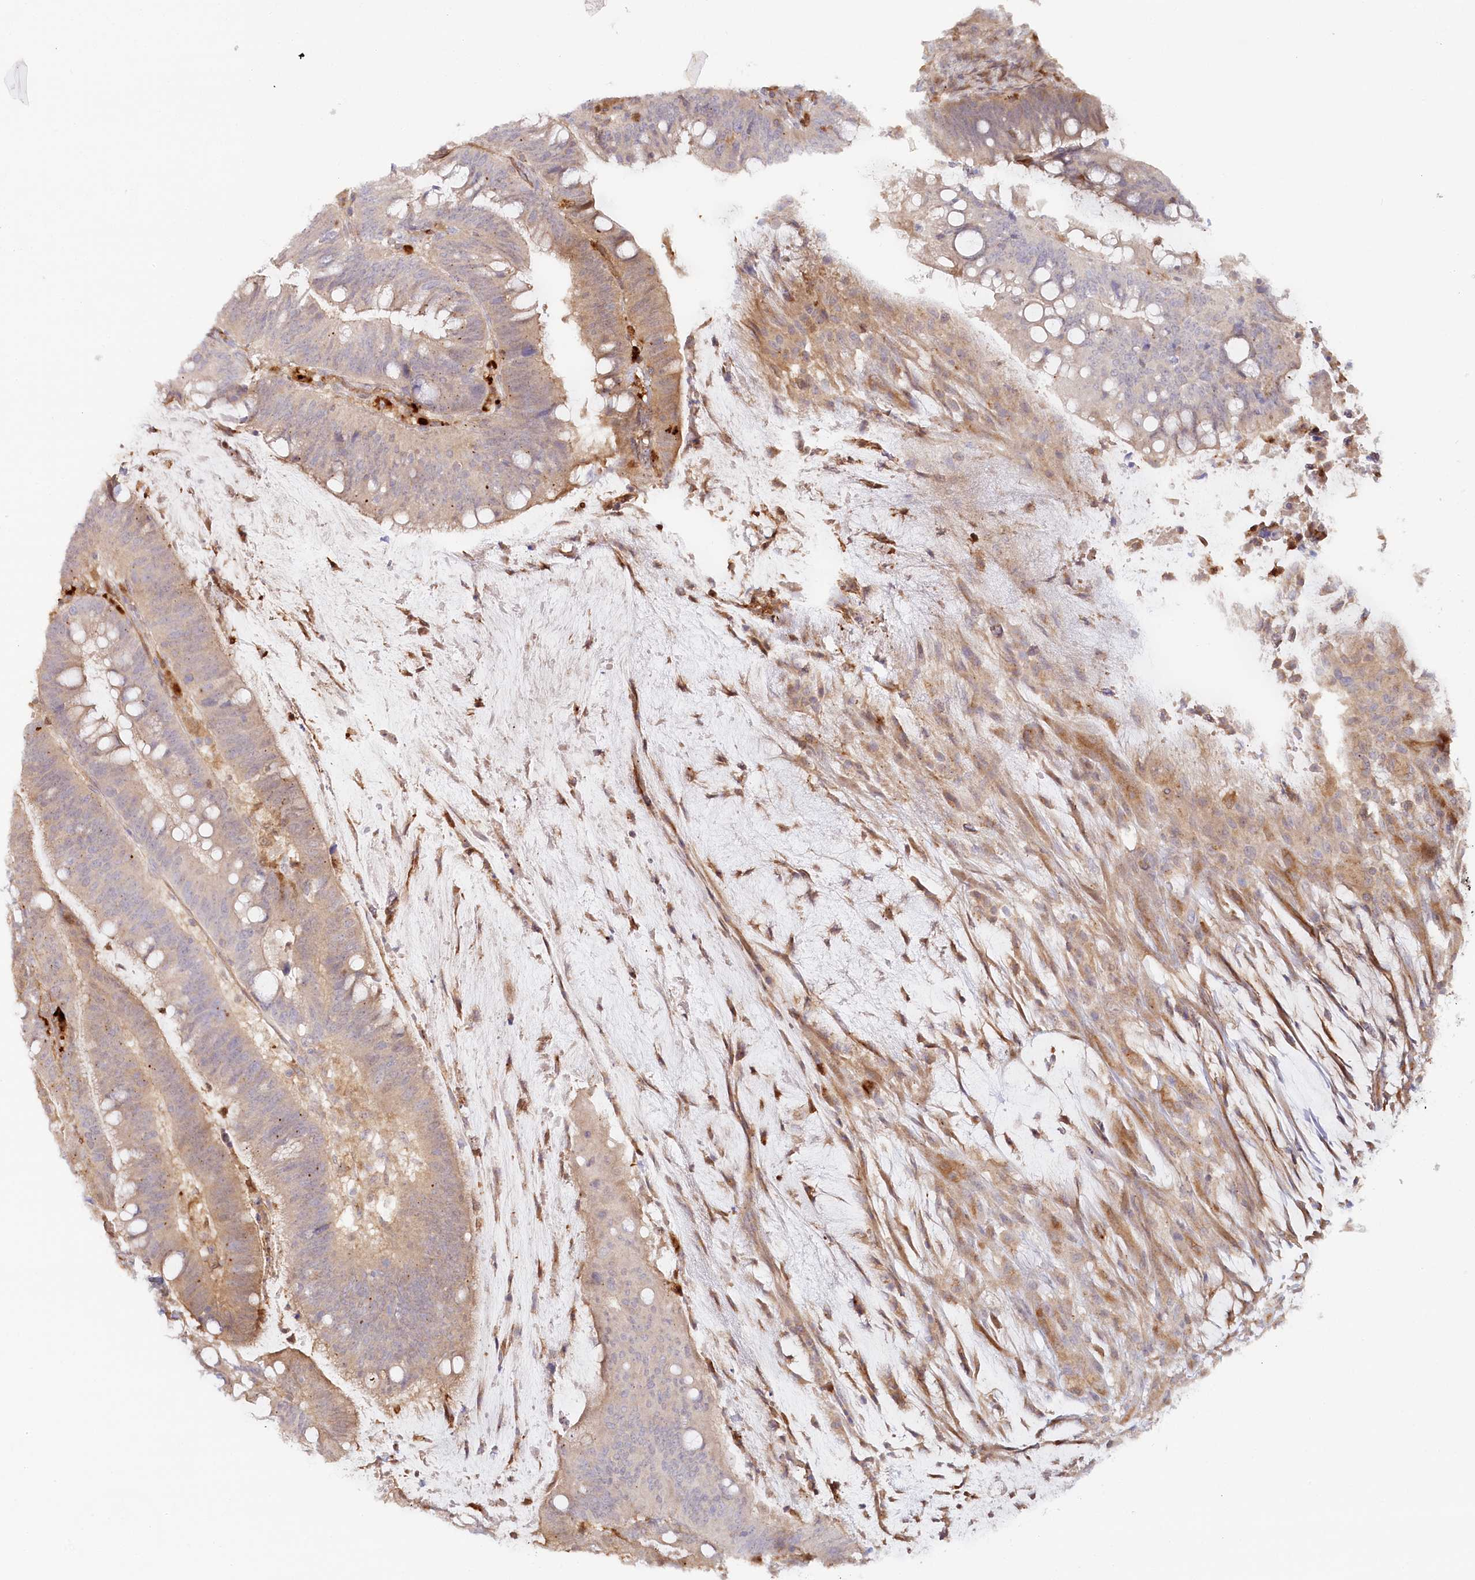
{"staining": {"intensity": "weak", "quantity": "25%-75%", "location": "cytoplasmic/membranous"}, "tissue": "colorectal cancer", "cell_type": "Tumor cells", "image_type": "cancer", "snomed": [{"axis": "morphology", "description": "Adenocarcinoma, NOS"}, {"axis": "topography", "description": "Colon"}], "caption": "A brown stain labels weak cytoplasmic/membranous staining of a protein in human colorectal cancer tumor cells.", "gene": "GBE1", "patient": {"sex": "female", "age": 66}}